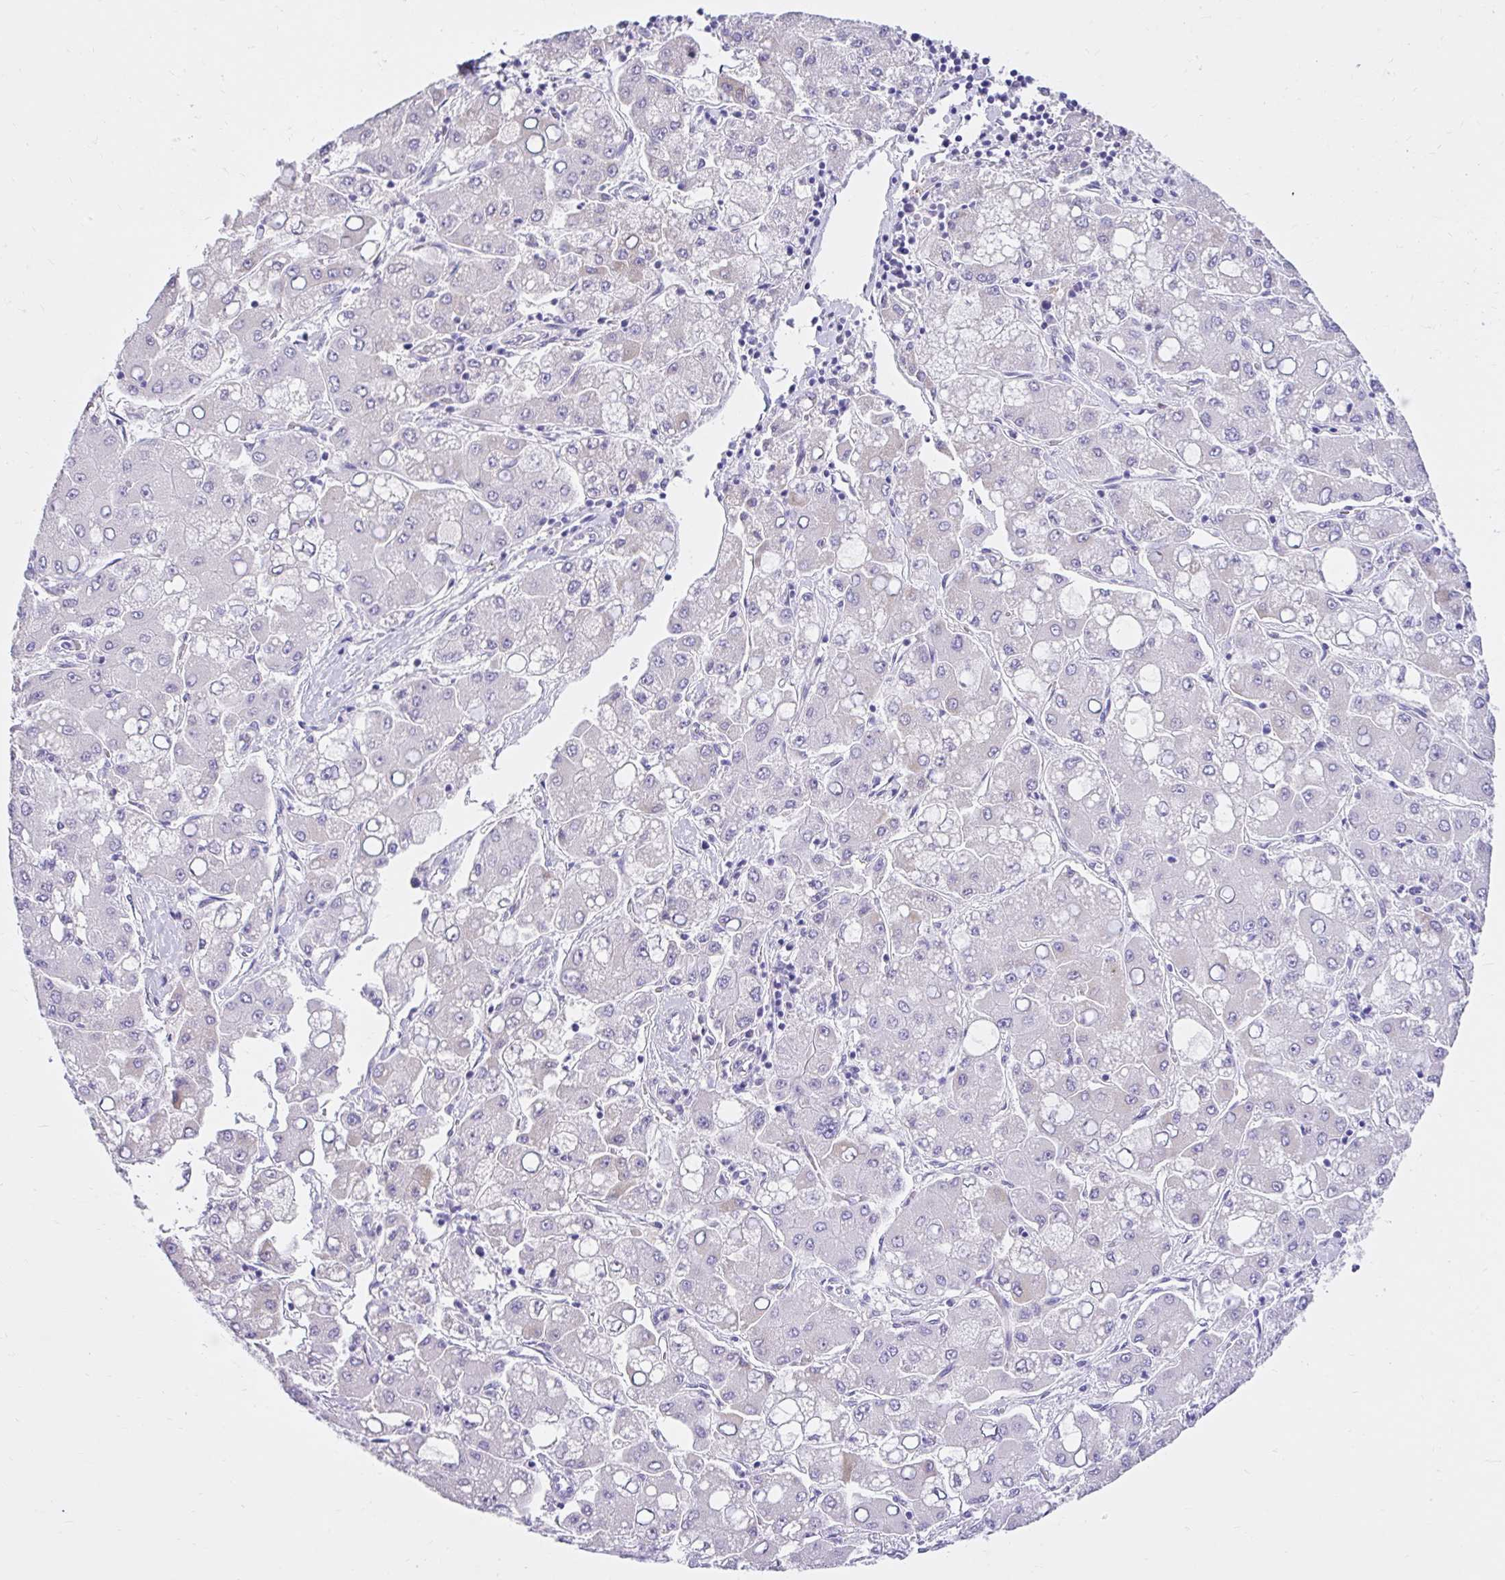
{"staining": {"intensity": "negative", "quantity": "none", "location": "none"}, "tissue": "liver cancer", "cell_type": "Tumor cells", "image_type": "cancer", "snomed": [{"axis": "morphology", "description": "Carcinoma, Hepatocellular, NOS"}, {"axis": "topography", "description": "Liver"}], "caption": "This is an immunohistochemistry (IHC) photomicrograph of hepatocellular carcinoma (liver). There is no positivity in tumor cells.", "gene": "NHLH2", "patient": {"sex": "male", "age": 40}}